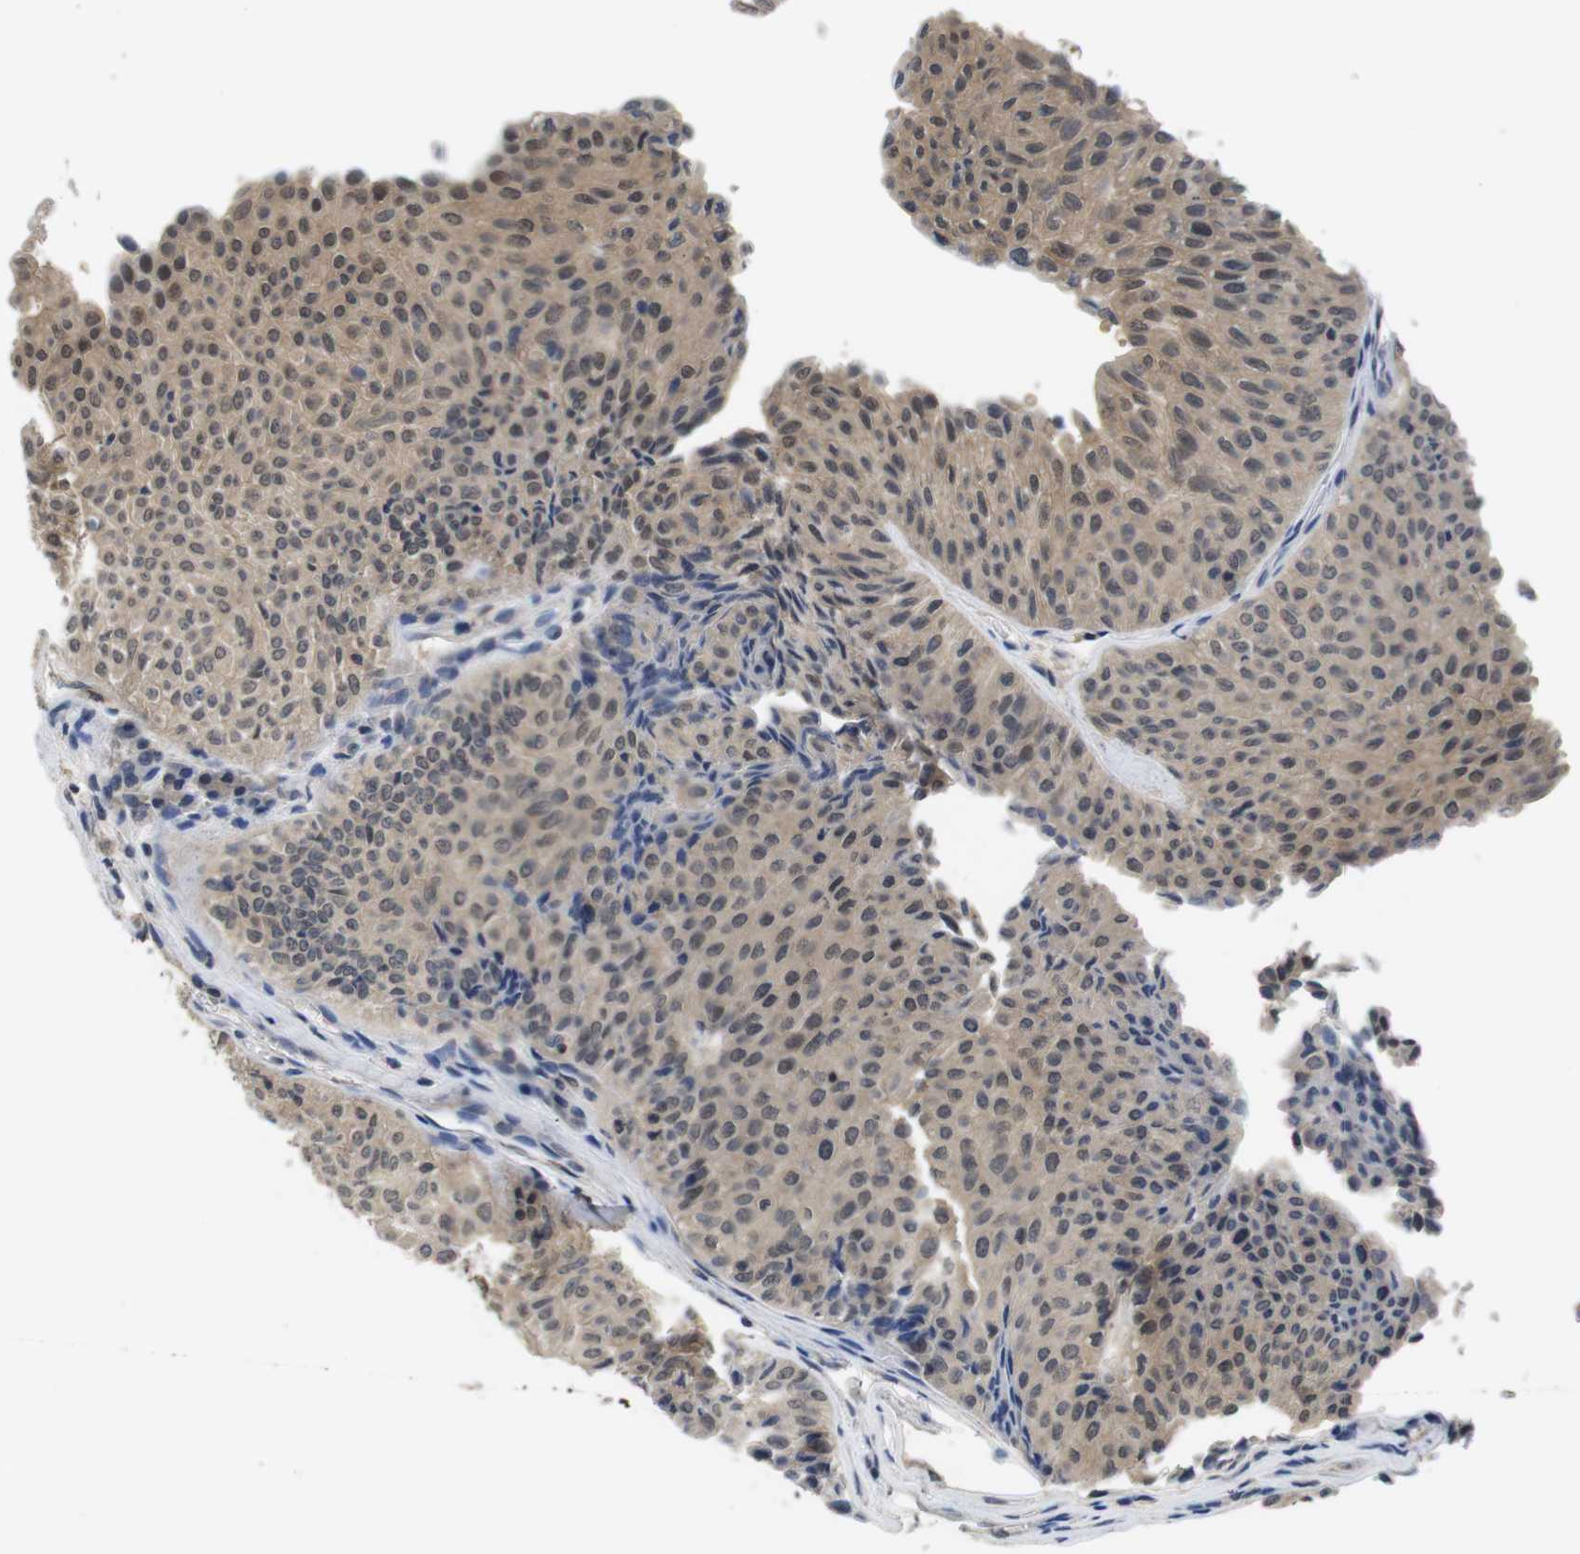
{"staining": {"intensity": "weak", "quantity": ">75%", "location": "cytoplasmic/membranous,nuclear"}, "tissue": "urothelial cancer", "cell_type": "Tumor cells", "image_type": "cancer", "snomed": [{"axis": "morphology", "description": "Urothelial carcinoma, Low grade"}, {"axis": "topography", "description": "Urinary bladder"}], "caption": "Protein analysis of low-grade urothelial carcinoma tissue exhibits weak cytoplasmic/membranous and nuclear expression in approximately >75% of tumor cells.", "gene": "FADD", "patient": {"sex": "male", "age": 78}}